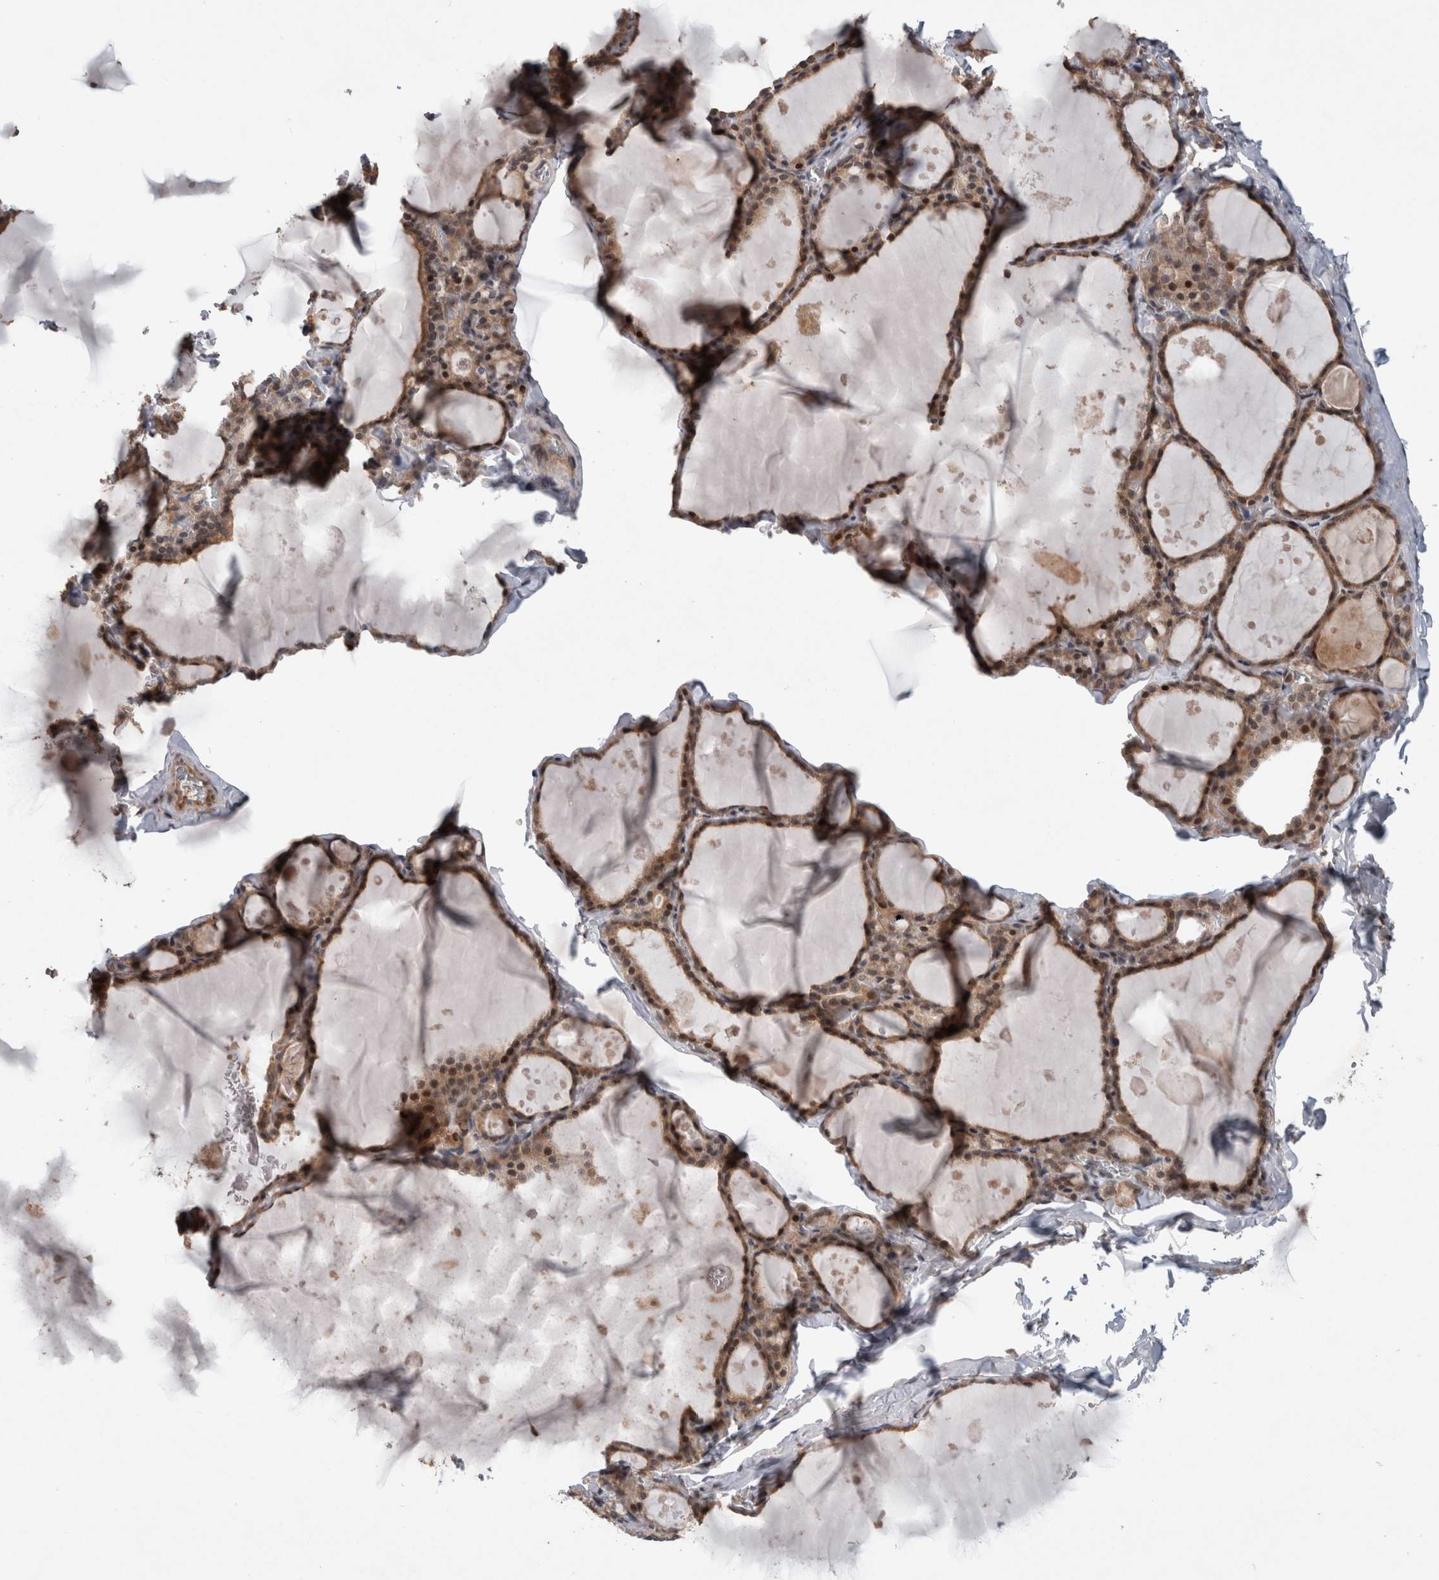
{"staining": {"intensity": "weak", "quantity": ">75%", "location": "cytoplasmic/membranous"}, "tissue": "thyroid gland", "cell_type": "Glandular cells", "image_type": "normal", "snomed": [{"axis": "morphology", "description": "Normal tissue, NOS"}, {"axis": "topography", "description": "Thyroid gland"}], "caption": "Protein staining of unremarkable thyroid gland displays weak cytoplasmic/membranous staining in approximately >75% of glandular cells. (IHC, brightfield microscopy, high magnification).", "gene": "GIMAP6", "patient": {"sex": "male", "age": 56}}